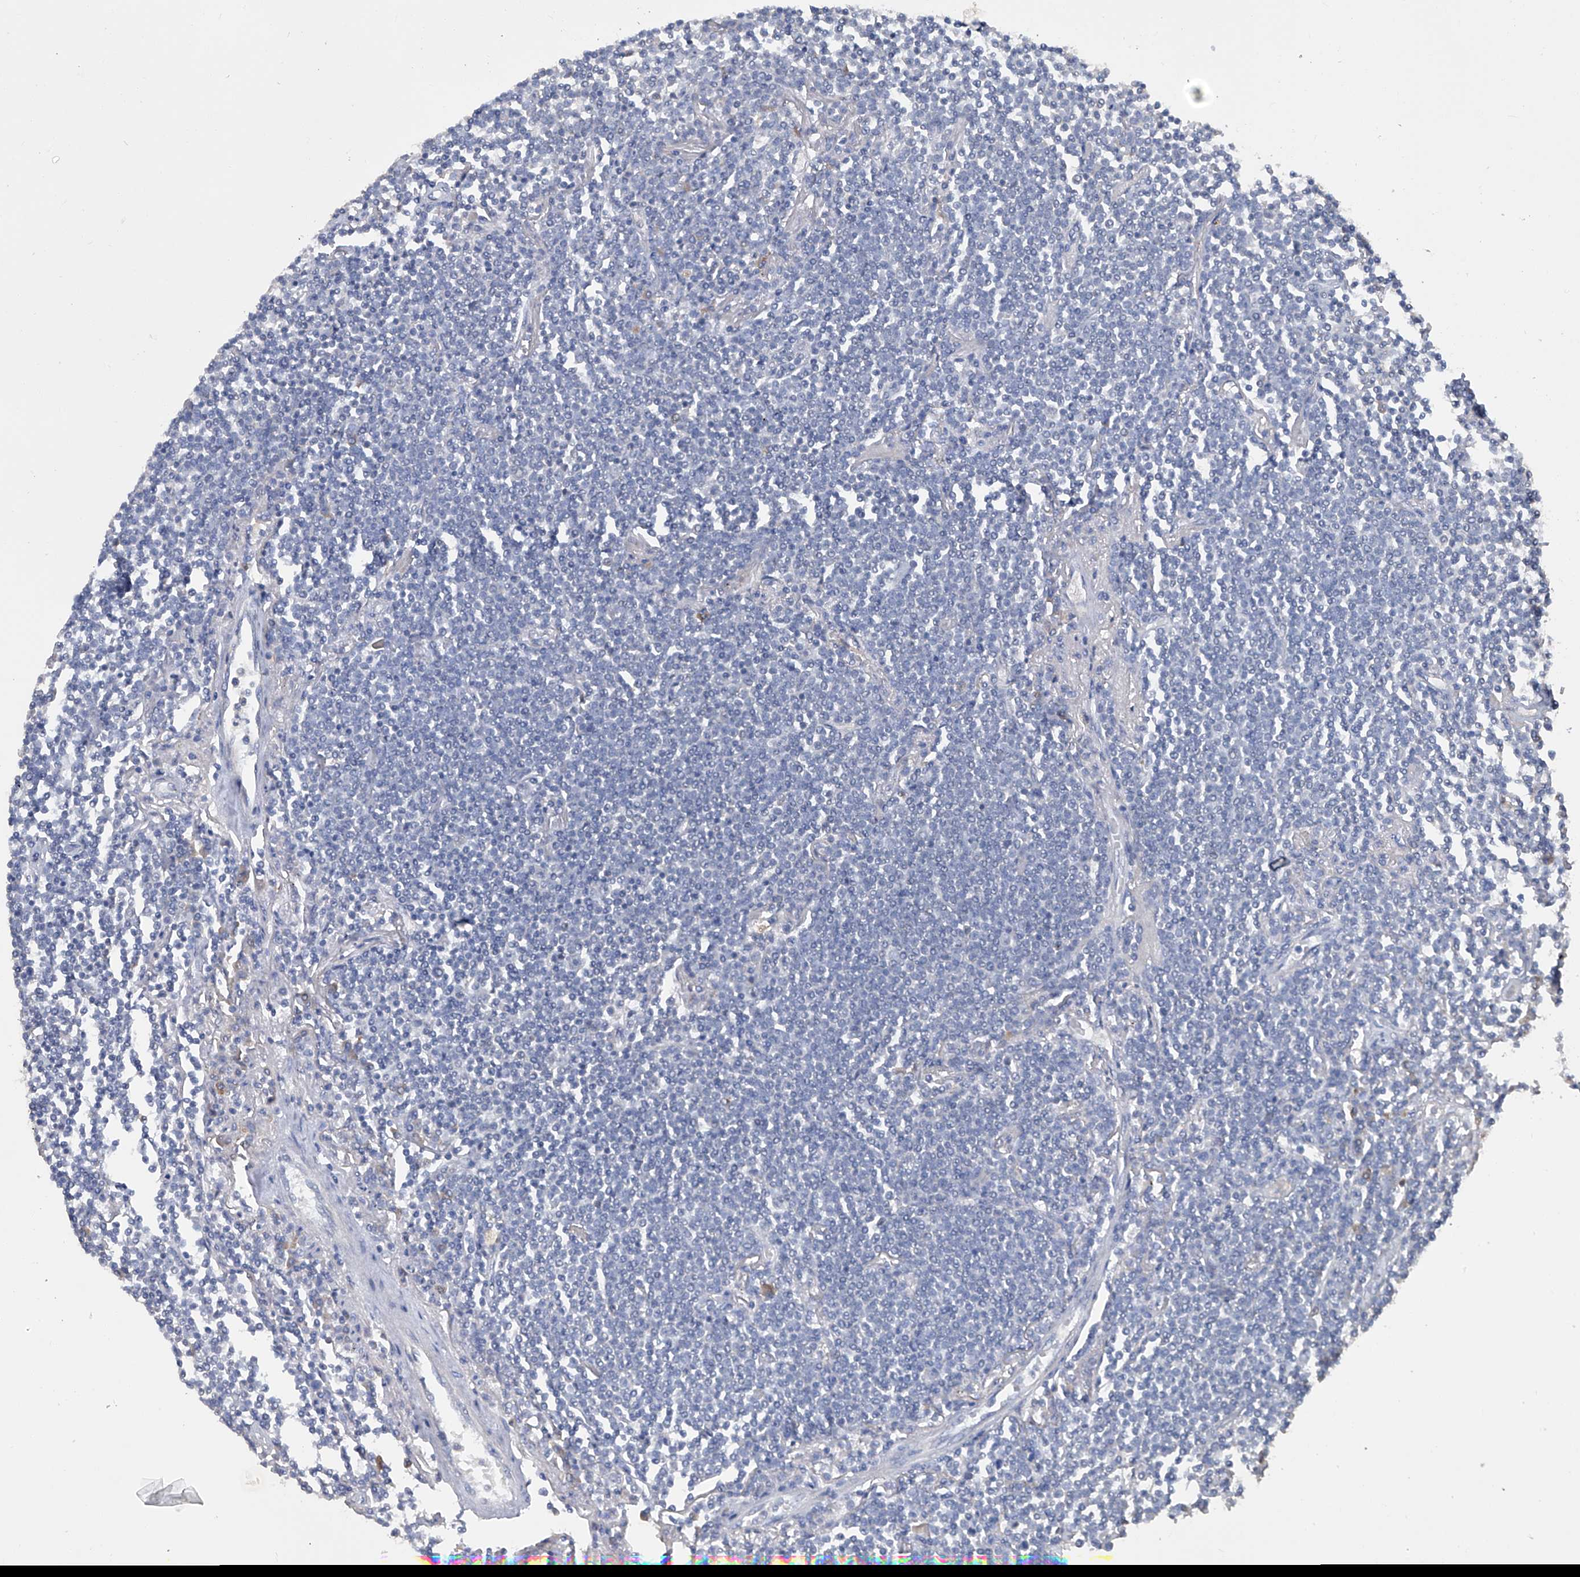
{"staining": {"intensity": "negative", "quantity": "none", "location": "none"}, "tissue": "lymphoma", "cell_type": "Tumor cells", "image_type": "cancer", "snomed": [{"axis": "morphology", "description": "Malignant lymphoma, non-Hodgkin's type, Low grade"}, {"axis": "topography", "description": "Lung"}], "caption": "The immunohistochemistry photomicrograph has no significant expression in tumor cells of lymphoma tissue.", "gene": "PCSK5", "patient": {"sex": "female", "age": 71}}